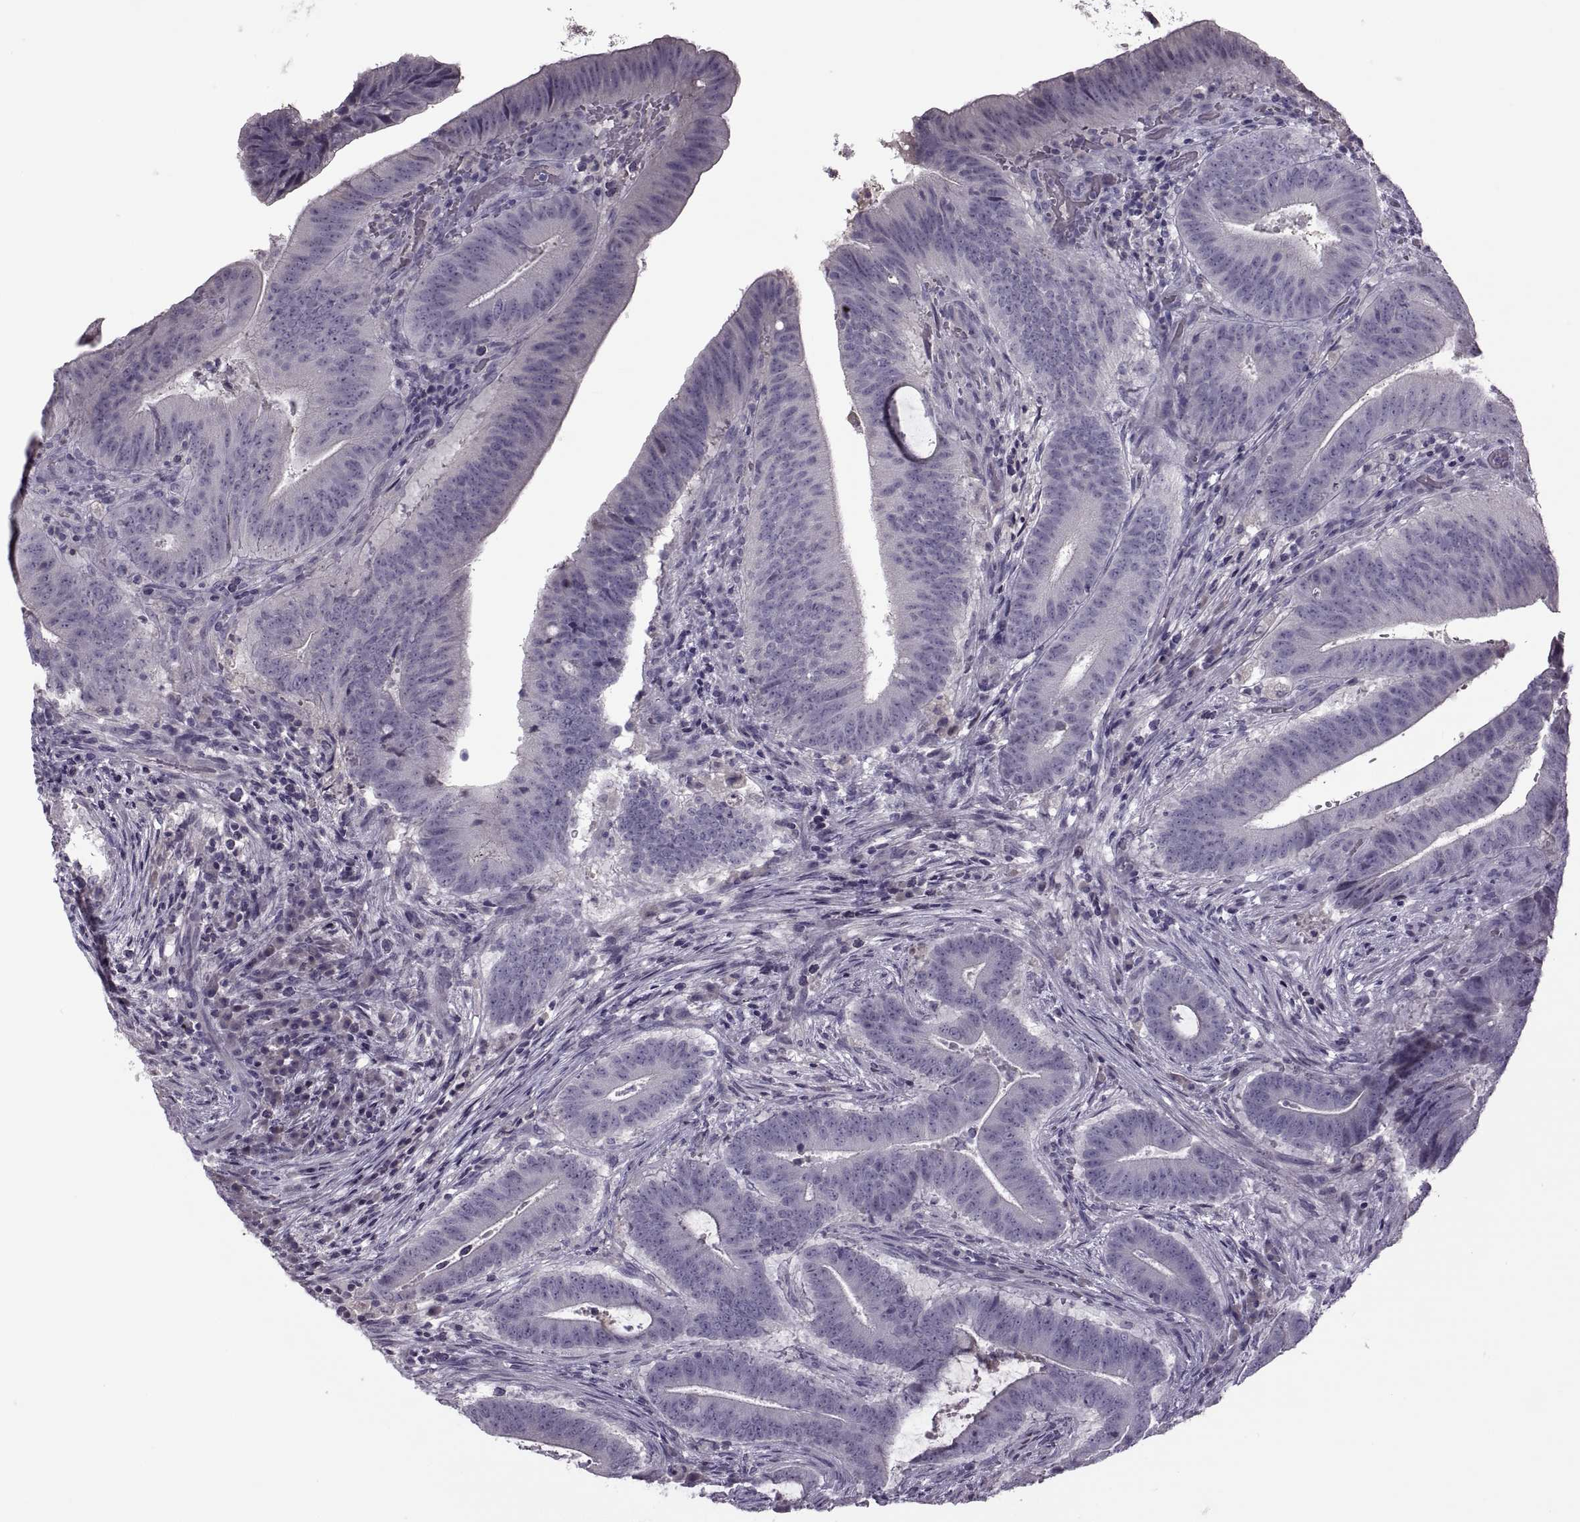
{"staining": {"intensity": "negative", "quantity": "none", "location": "none"}, "tissue": "colorectal cancer", "cell_type": "Tumor cells", "image_type": "cancer", "snomed": [{"axis": "morphology", "description": "Adenocarcinoma, NOS"}, {"axis": "topography", "description": "Colon"}], "caption": "Immunohistochemistry (IHC) of human colorectal cancer (adenocarcinoma) reveals no positivity in tumor cells.", "gene": "RSPH6A", "patient": {"sex": "female", "age": 43}}